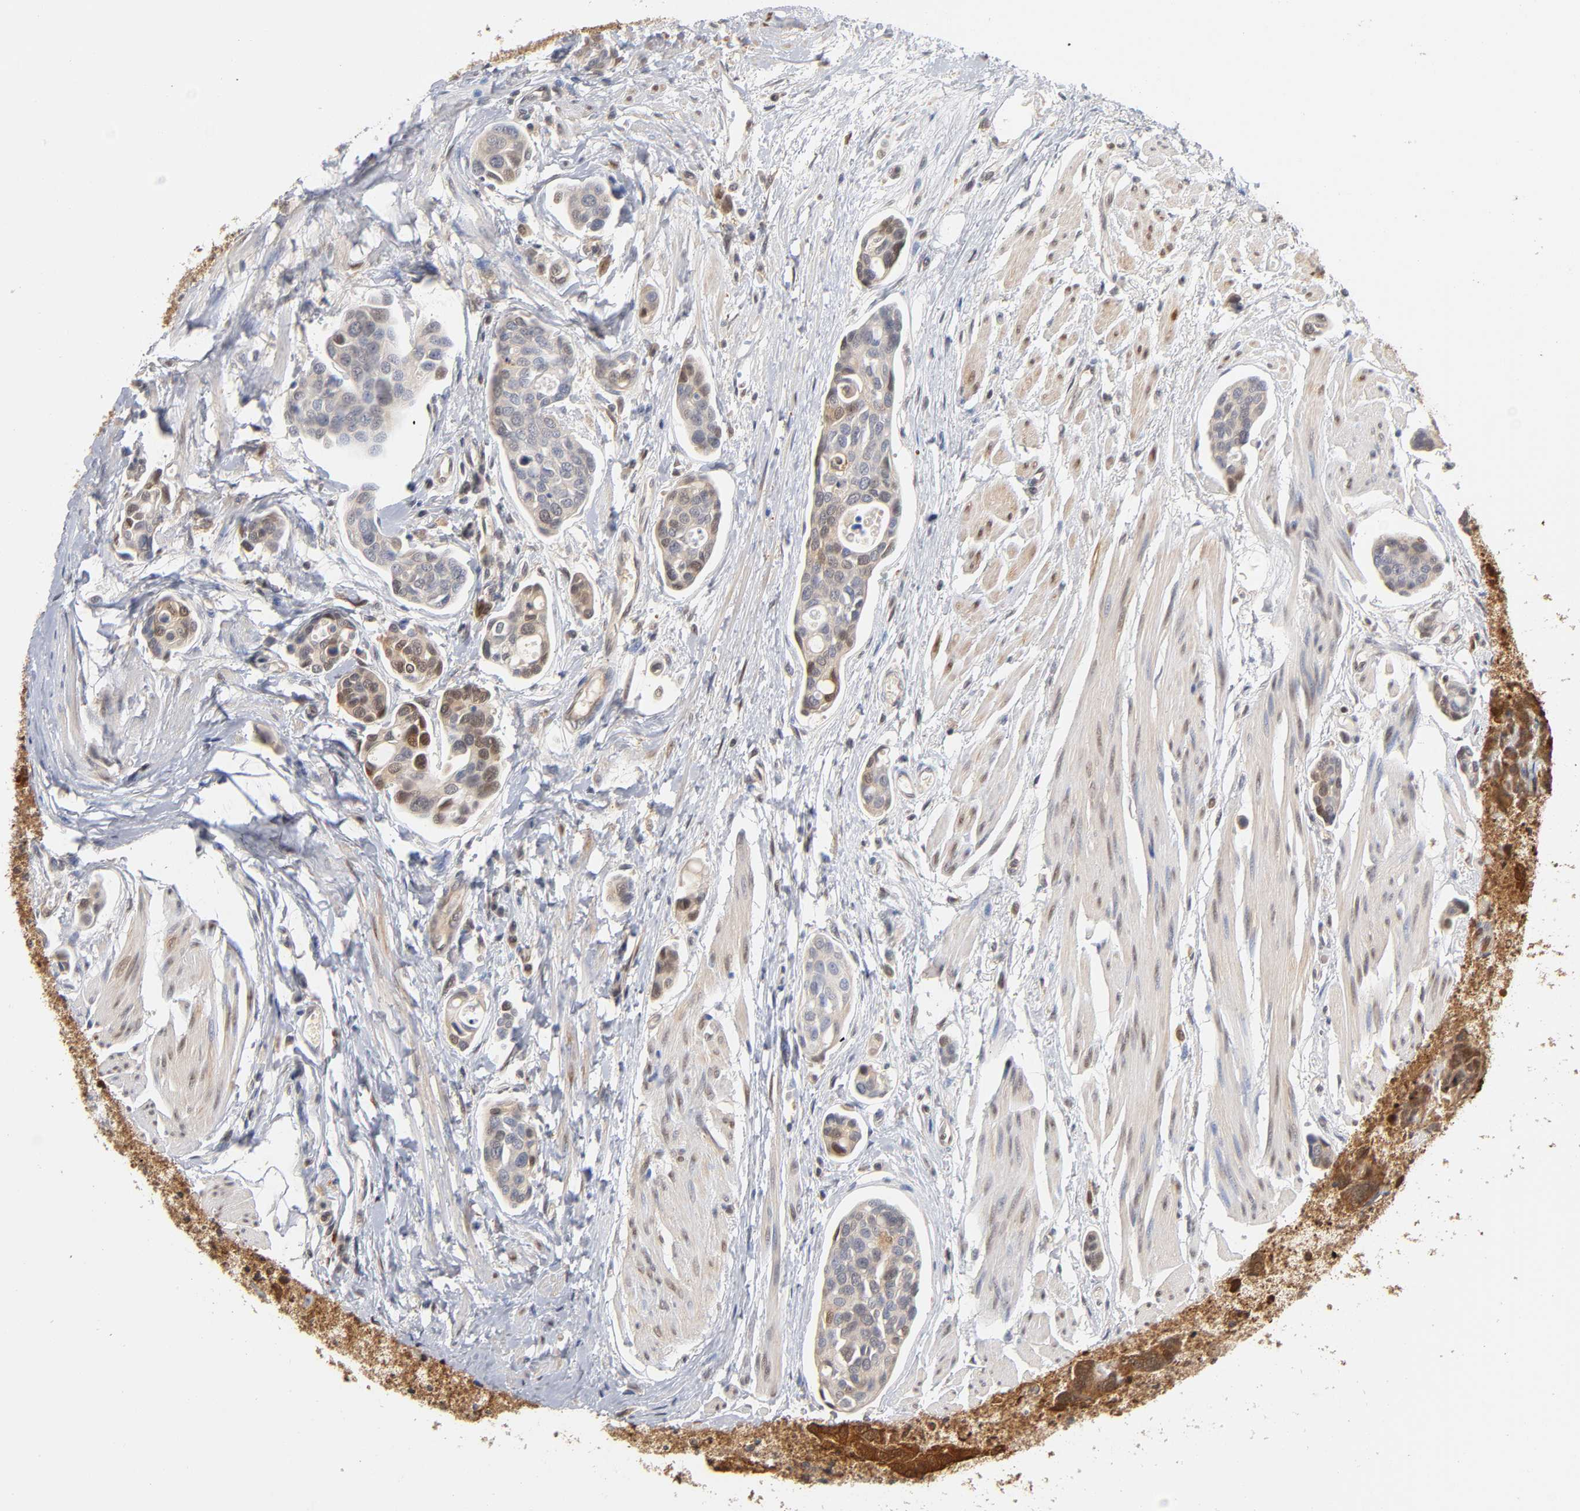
{"staining": {"intensity": "moderate", "quantity": "<25%", "location": "cytoplasmic/membranous"}, "tissue": "urothelial cancer", "cell_type": "Tumor cells", "image_type": "cancer", "snomed": [{"axis": "morphology", "description": "Urothelial carcinoma, High grade"}, {"axis": "topography", "description": "Urinary bladder"}], "caption": "Protein staining shows moderate cytoplasmic/membranous positivity in about <25% of tumor cells in high-grade urothelial carcinoma.", "gene": "DFFB", "patient": {"sex": "male", "age": 78}}